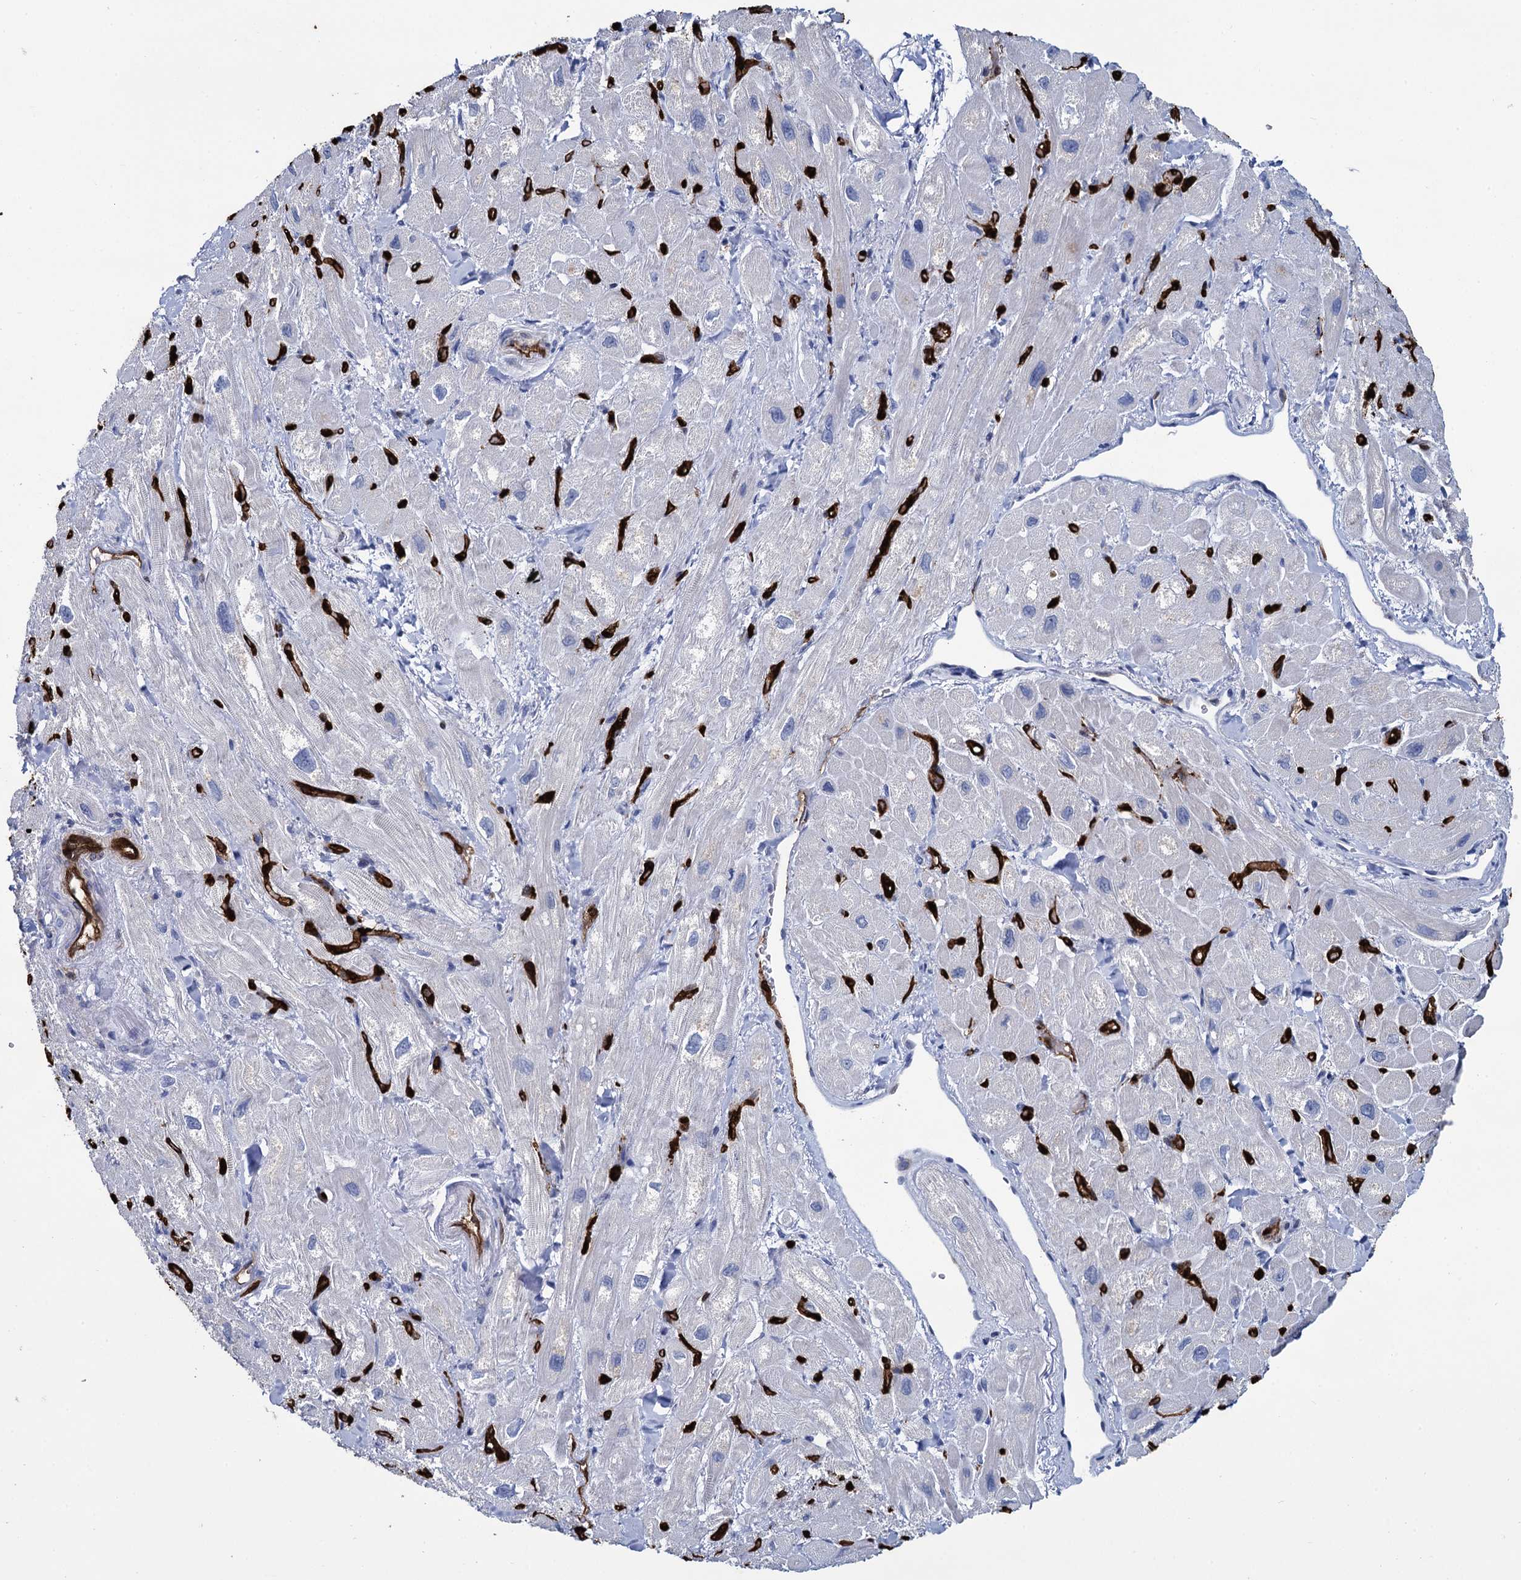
{"staining": {"intensity": "negative", "quantity": "none", "location": "none"}, "tissue": "heart muscle", "cell_type": "Cardiomyocytes", "image_type": "normal", "snomed": [{"axis": "morphology", "description": "Normal tissue, NOS"}, {"axis": "topography", "description": "Heart"}], "caption": "Heart muscle was stained to show a protein in brown. There is no significant expression in cardiomyocytes. The staining is performed using DAB (3,3'-diaminobenzidine) brown chromogen with nuclei counter-stained in using hematoxylin.", "gene": "FABP5", "patient": {"sex": "male", "age": 65}}